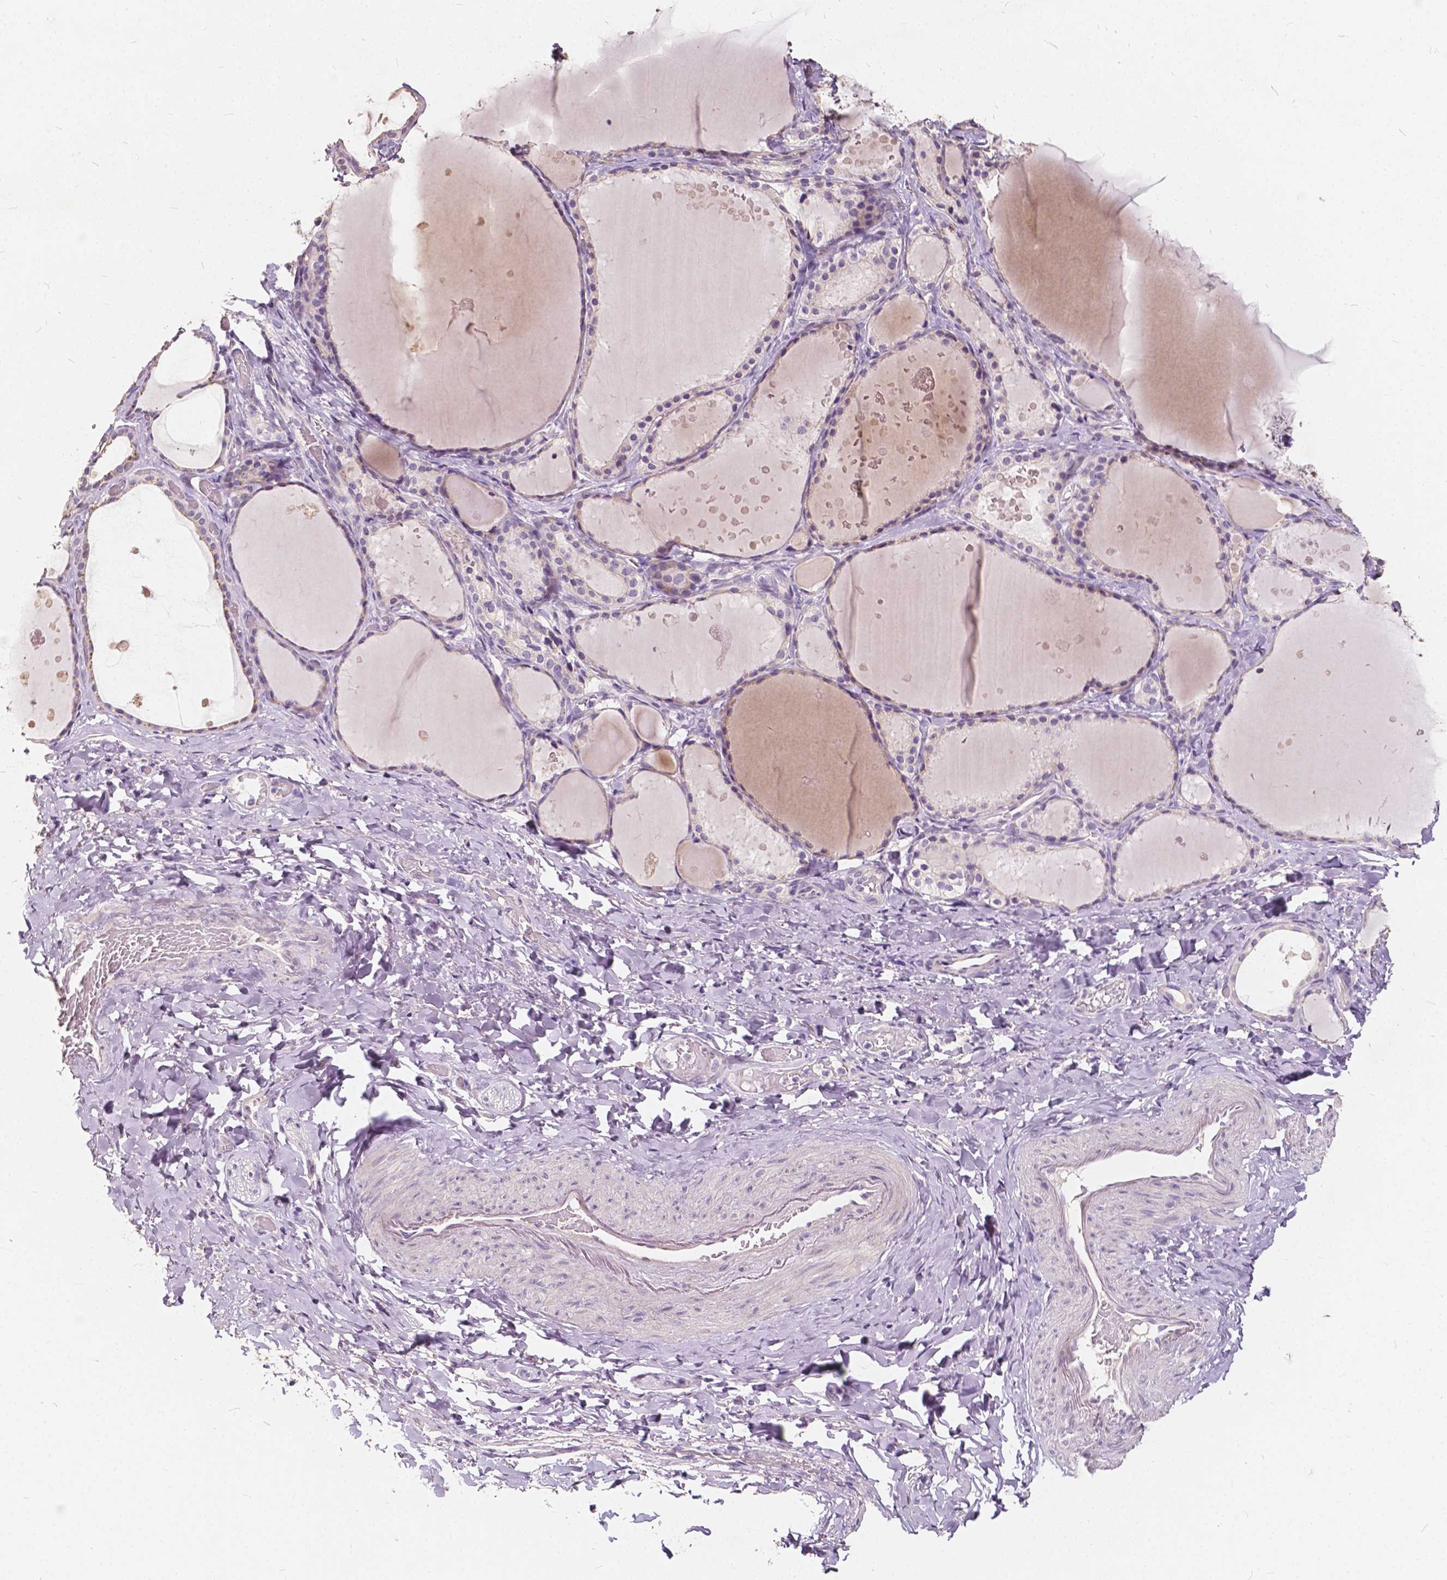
{"staining": {"intensity": "weak", "quantity": "25%-75%", "location": "cytoplasmic/membranous"}, "tissue": "thyroid gland", "cell_type": "Glandular cells", "image_type": "normal", "snomed": [{"axis": "morphology", "description": "Normal tissue, NOS"}, {"axis": "topography", "description": "Thyroid gland"}], "caption": "A brown stain highlights weak cytoplasmic/membranous positivity of a protein in glandular cells of normal human thyroid gland. (DAB = brown stain, brightfield microscopy at high magnification).", "gene": "SLC7A8", "patient": {"sex": "female", "age": 56}}